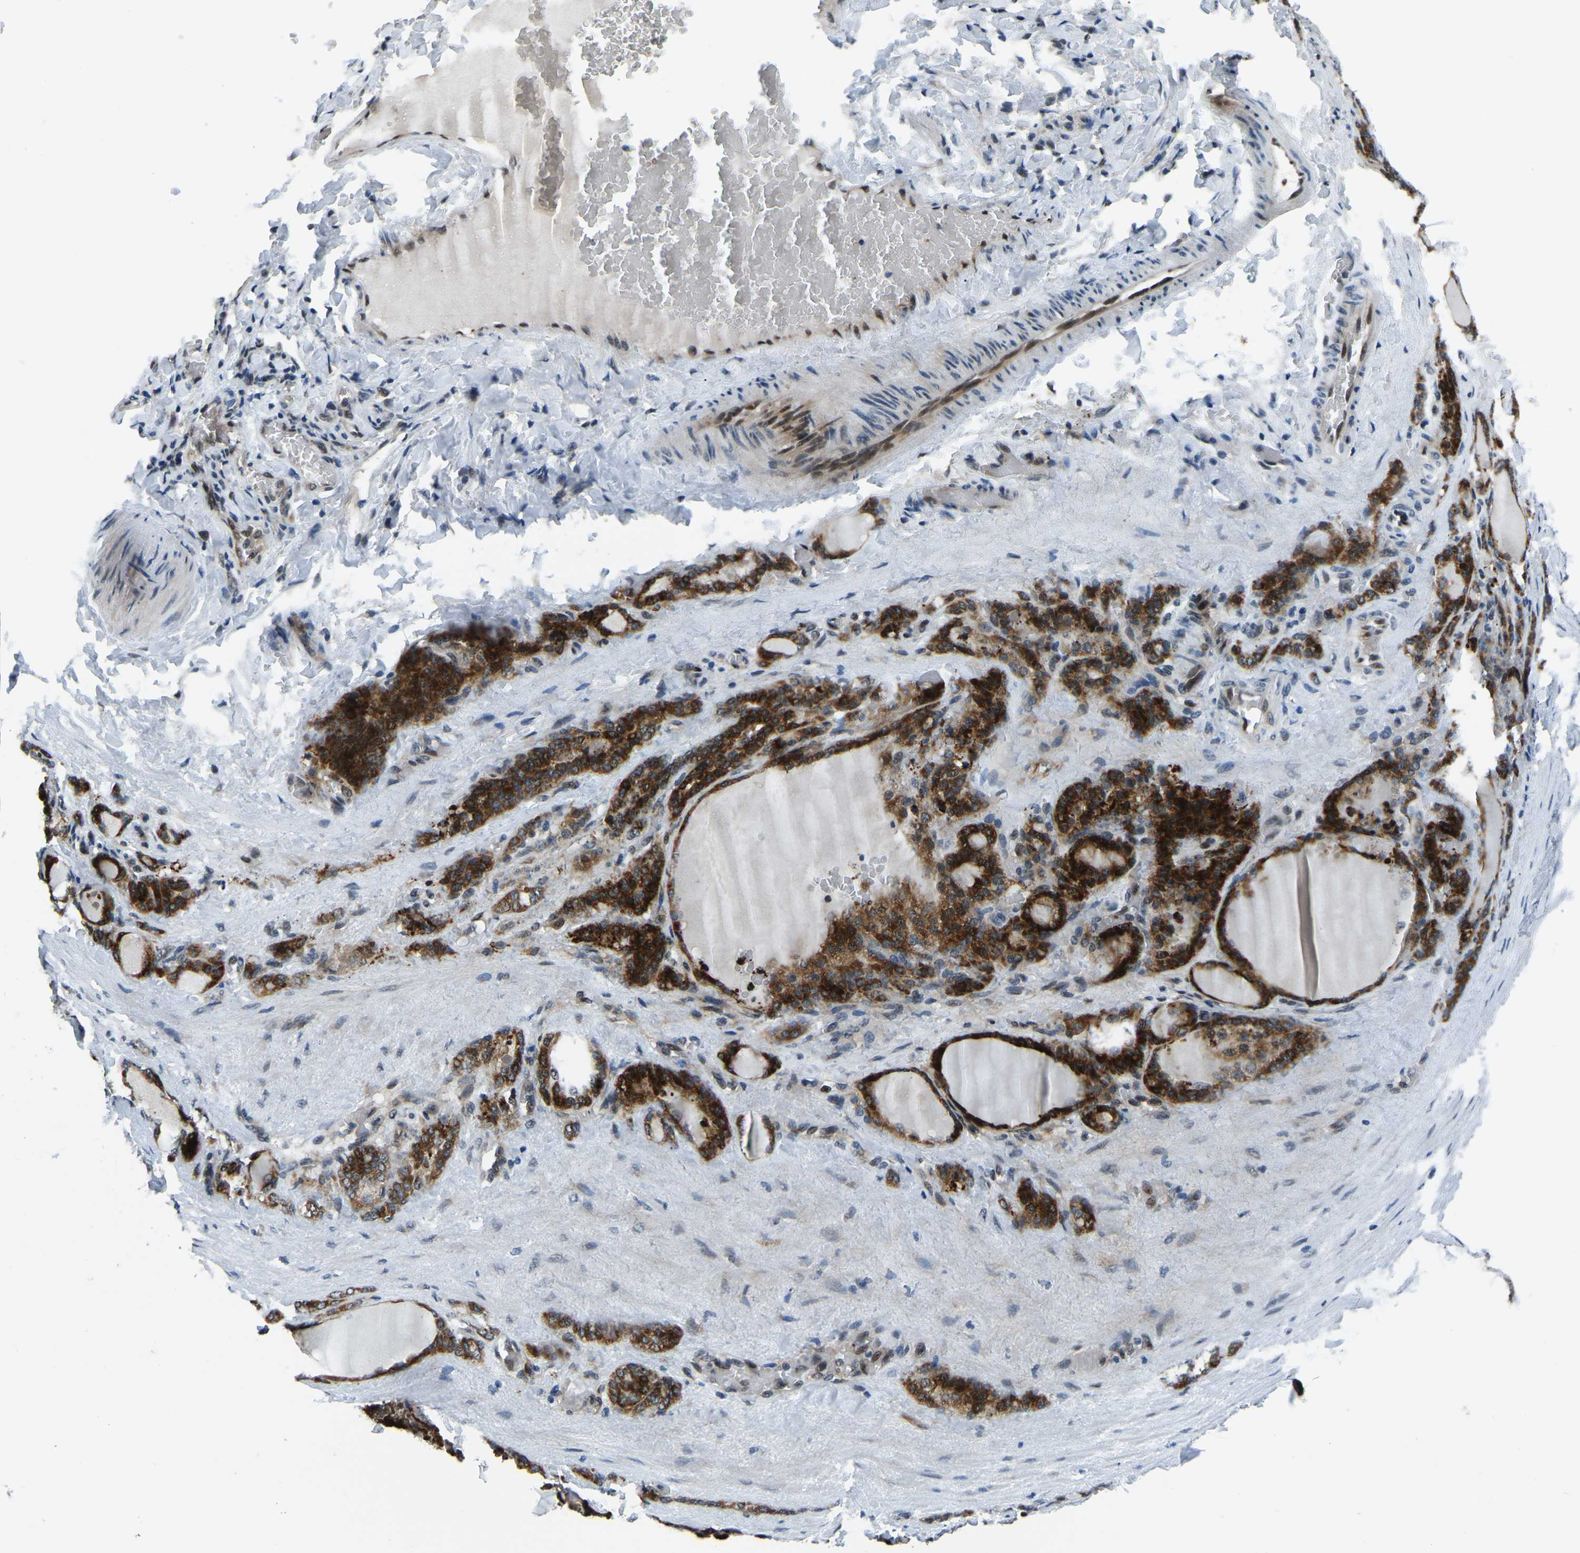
{"staining": {"intensity": "strong", "quantity": ">75%", "location": "cytoplasmic/membranous"}, "tissue": "thyroid gland", "cell_type": "Glandular cells", "image_type": "normal", "snomed": [{"axis": "morphology", "description": "Normal tissue, NOS"}, {"axis": "topography", "description": "Thyroid gland"}], "caption": "Unremarkable thyroid gland demonstrates strong cytoplasmic/membranous expression in approximately >75% of glandular cells.", "gene": "ING2", "patient": {"sex": "female", "age": 28}}